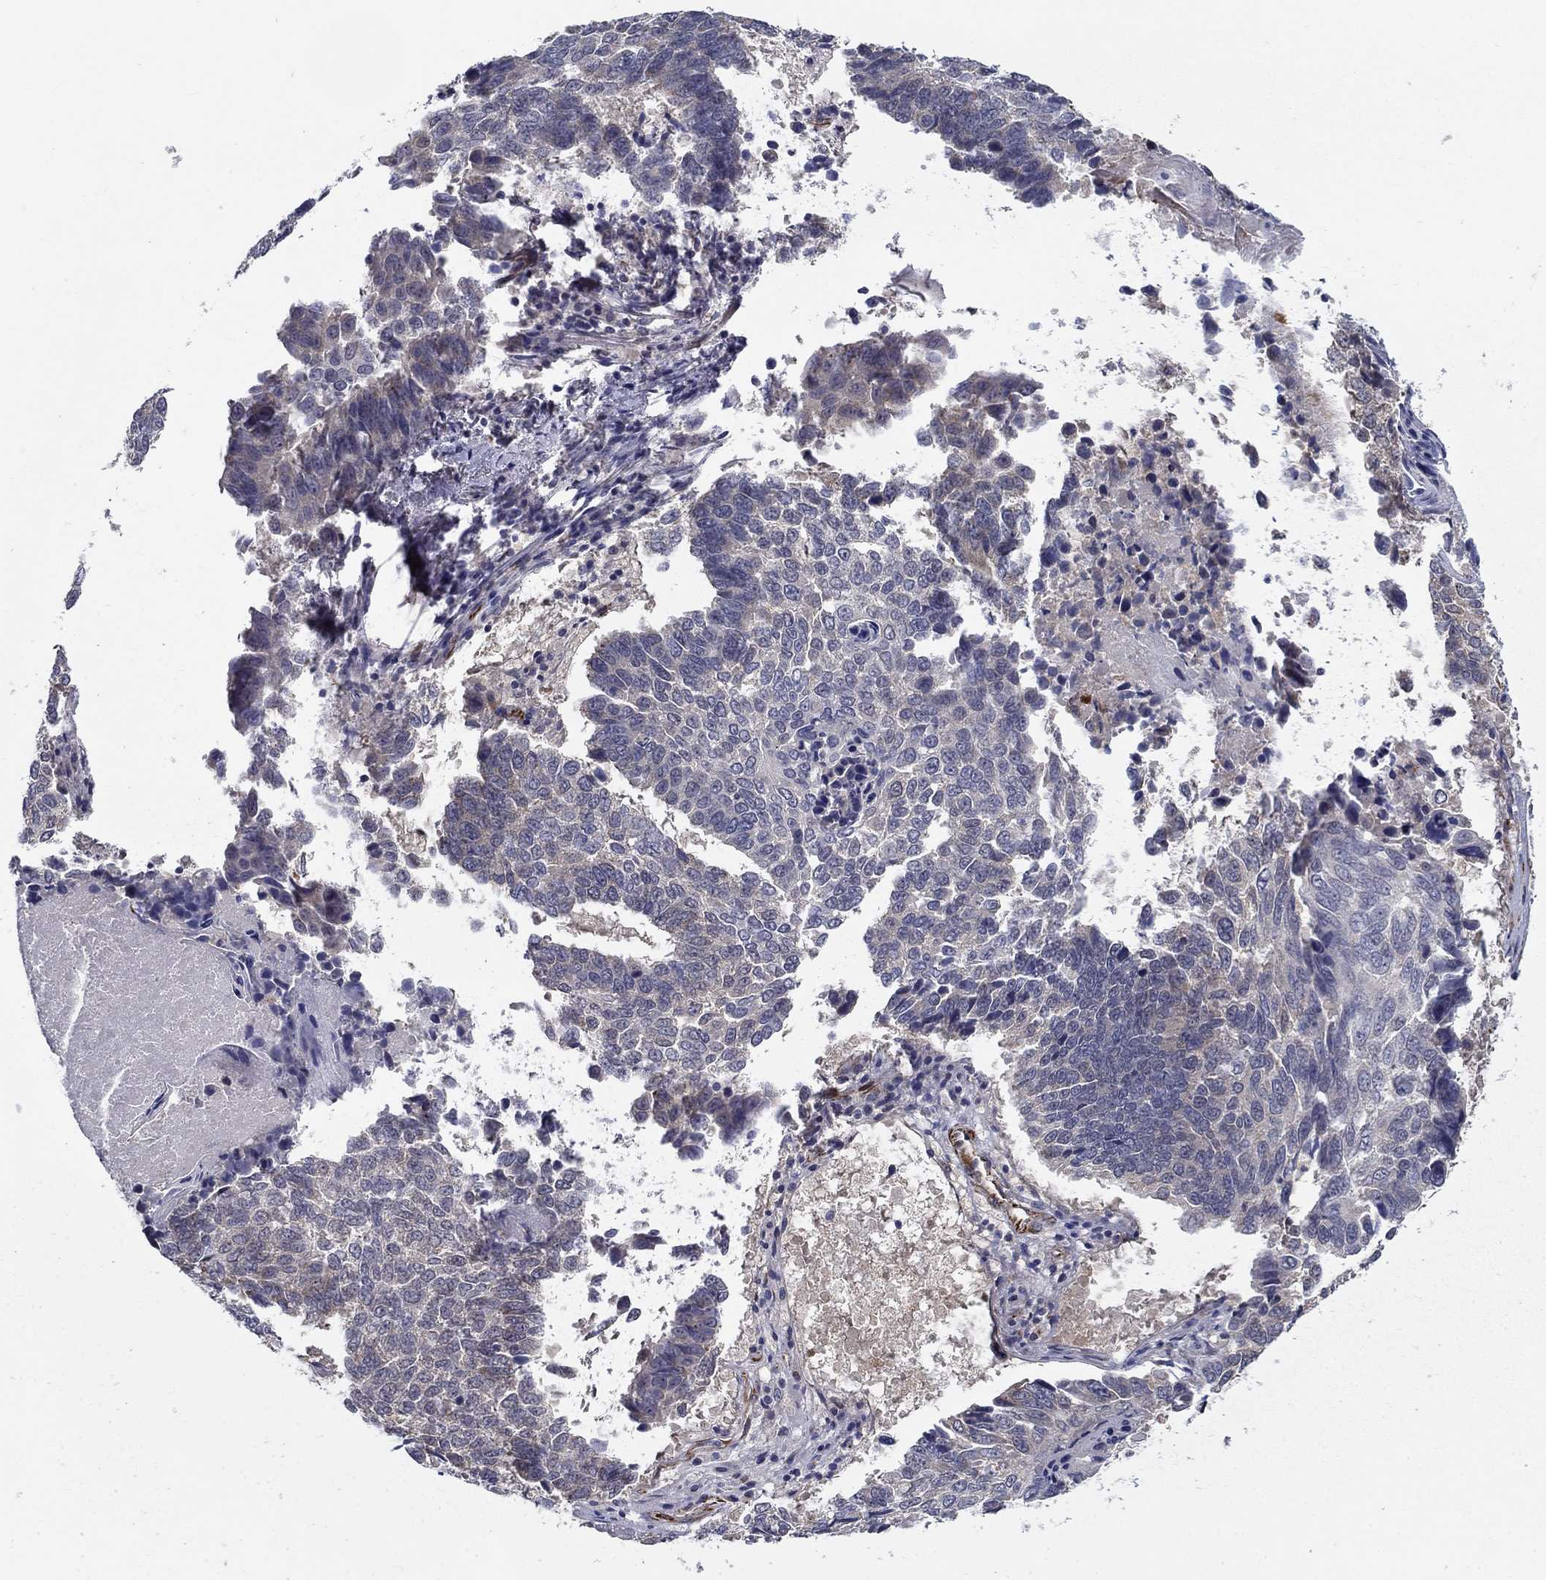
{"staining": {"intensity": "weak", "quantity": "<25%", "location": "cytoplasmic/membranous"}, "tissue": "lung cancer", "cell_type": "Tumor cells", "image_type": "cancer", "snomed": [{"axis": "morphology", "description": "Squamous cell carcinoma, NOS"}, {"axis": "topography", "description": "Lung"}], "caption": "The image demonstrates no staining of tumor cells in lung cancer (squamous cell carcinoma).", "gene": "LACTB2", "patient": {"sex": "male", "age": 73}}